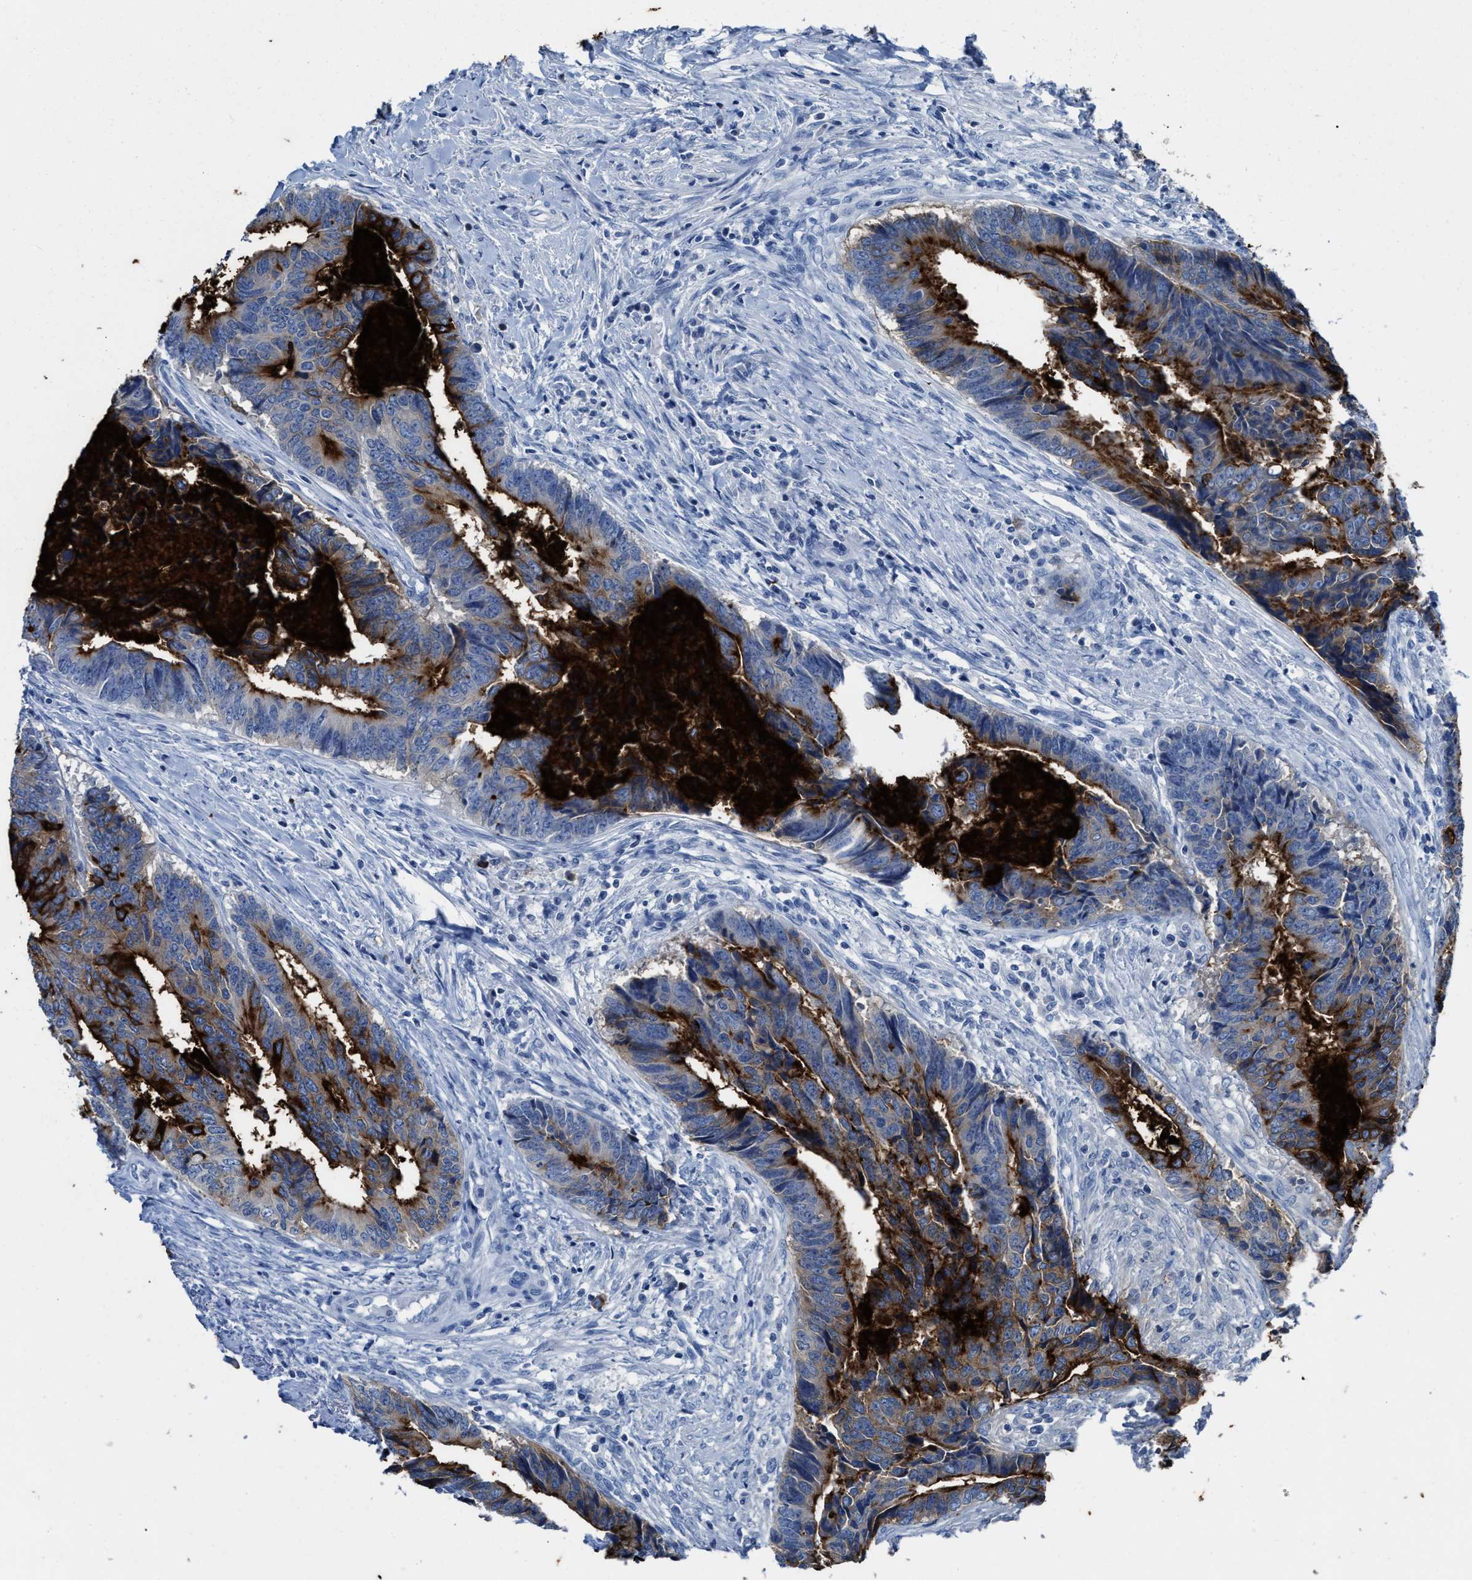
{"staining": {"intensity": "strong", "quantity": ">75%", "location": "cytoplasmic/membranous"}, "tissue": "colorectal cancer", "cell_type": "Tumor cells", "image_type": "cancer", "snomed": [{"axis": "morphology", "description": "Adenocarcinoma, NOS"}, {"axis": "topography", "description": "Rectum"}], "caption": "Brown immunohistochemical staining in human colorectal adenocarcinoma demonstrates strong cytoplasmic/membranous expression in approximately >75% of tumor cells.", "gene": "CEACAM5", "patient": {"sex": "male", "age": 84}}